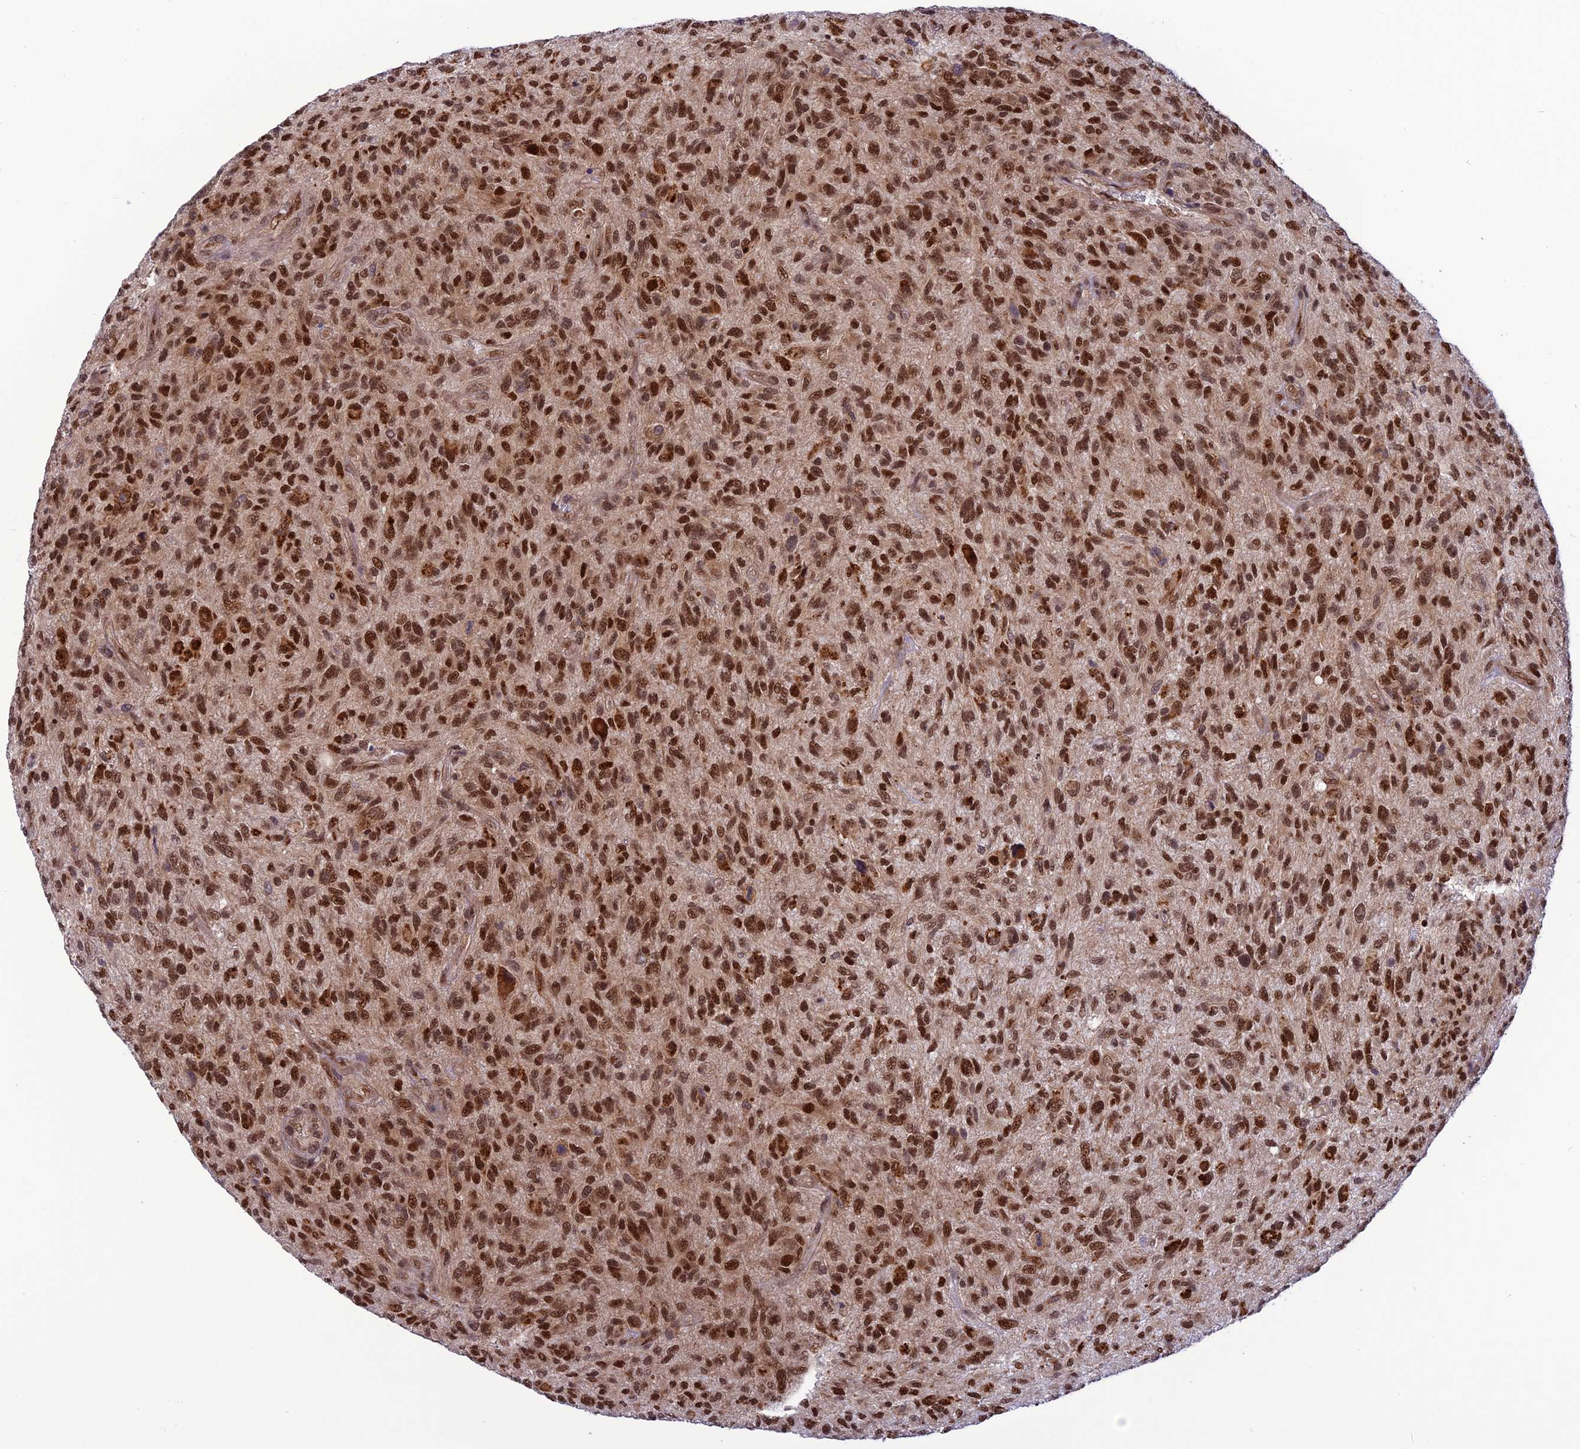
{"staining": {"intensity": "strong", "quantity": ">75%", "location": "nuclear"}, "tissue": "glioma", "cell_type": "Tumor cells", "image_type": "cancer", "snomed": [{"axis": "morphology", "description": "Glioma, malignant, High grade"}, {"axis": "topography", "description": "Brain"}], "caption": "Immunohistochemical staining of glioma shows strong nuclear protein staining in approximately >75% of tumor cells. Nuclei are stained in blue.", "gene": "RTRAF", "patient": {"sex": "male", "age": 47}}